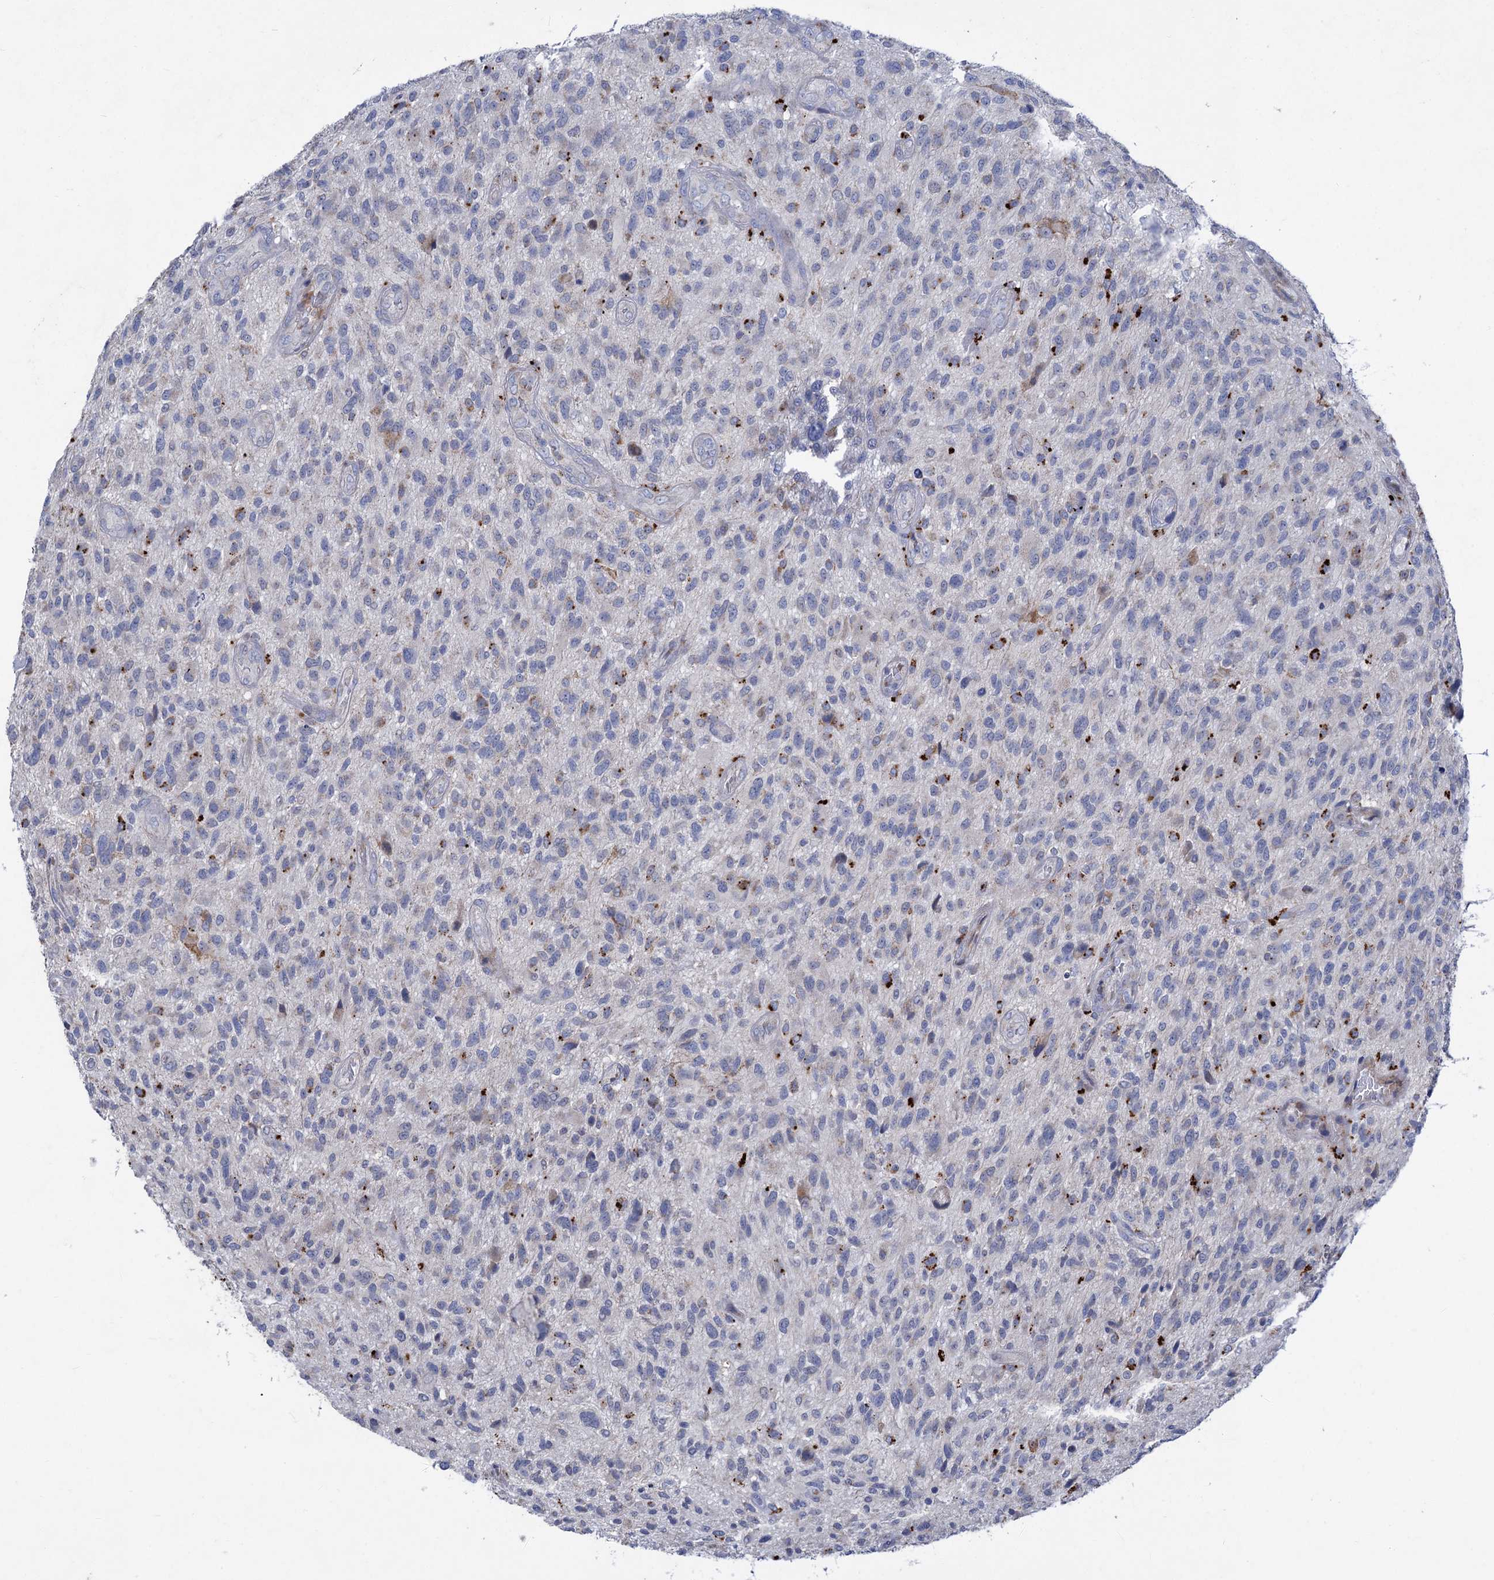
{"staining": {"intensity": "negative", "quantity": "none", "location": "none"}, "tissue": "glioma", "cell_type": "Tumor cells", "image_type": "cancer", "snomed": [{"axis": "morphology", "description": "Glioma, malignant, High grade"}, {"axis": "topography", "description": "Brain"}], "caption": "Immunohistochemistry (IHC) histopathology image of neoplastic tissue: malignant glioma (high-grade) stained with DAB reveals no significant protein expression in tumor cells.", "gene": "ANKS3", "patient": {"sex": "male", "age": 47}}